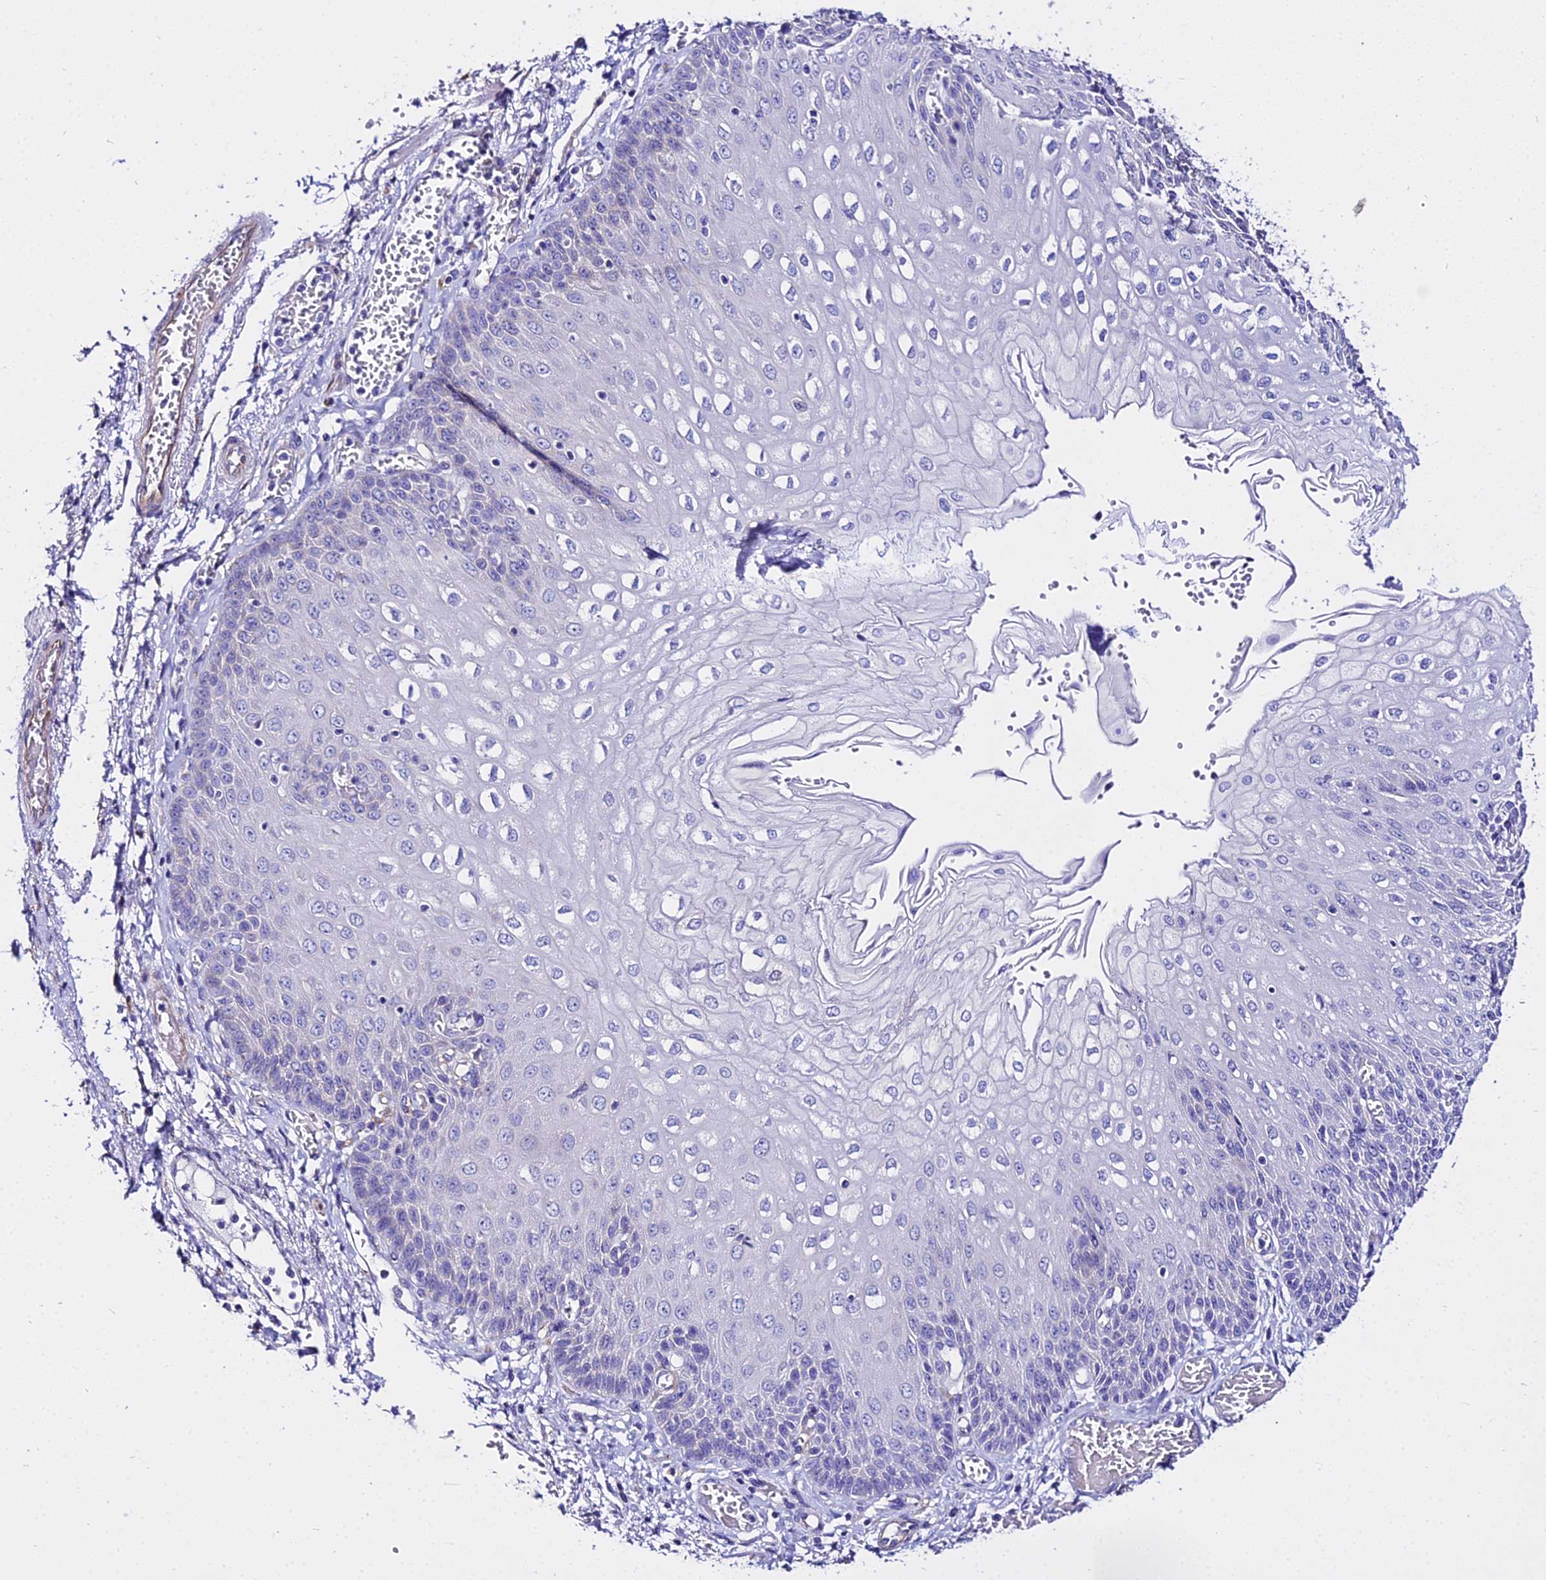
{"staining": {"intensity": "negative", "quantity": "none", "location": "none"}, "tissue": "esophagus", "cell_type": "Squamous epithelial cells", "image_type": "normal", "snomed": [{"axis": "morphology", "description": "Normal tissue, NOS"}, {"axis": "topography", "description": "Esophagus"}], "caption": "Esophagus was stained to show a protein in brown. There is no significant expression in squamous epithelial cells. (Brightfield microscopy of DAB IHC at high magnification).", "gene": "TUBA1A", "patient": {"sex": "male", "age": 81}}